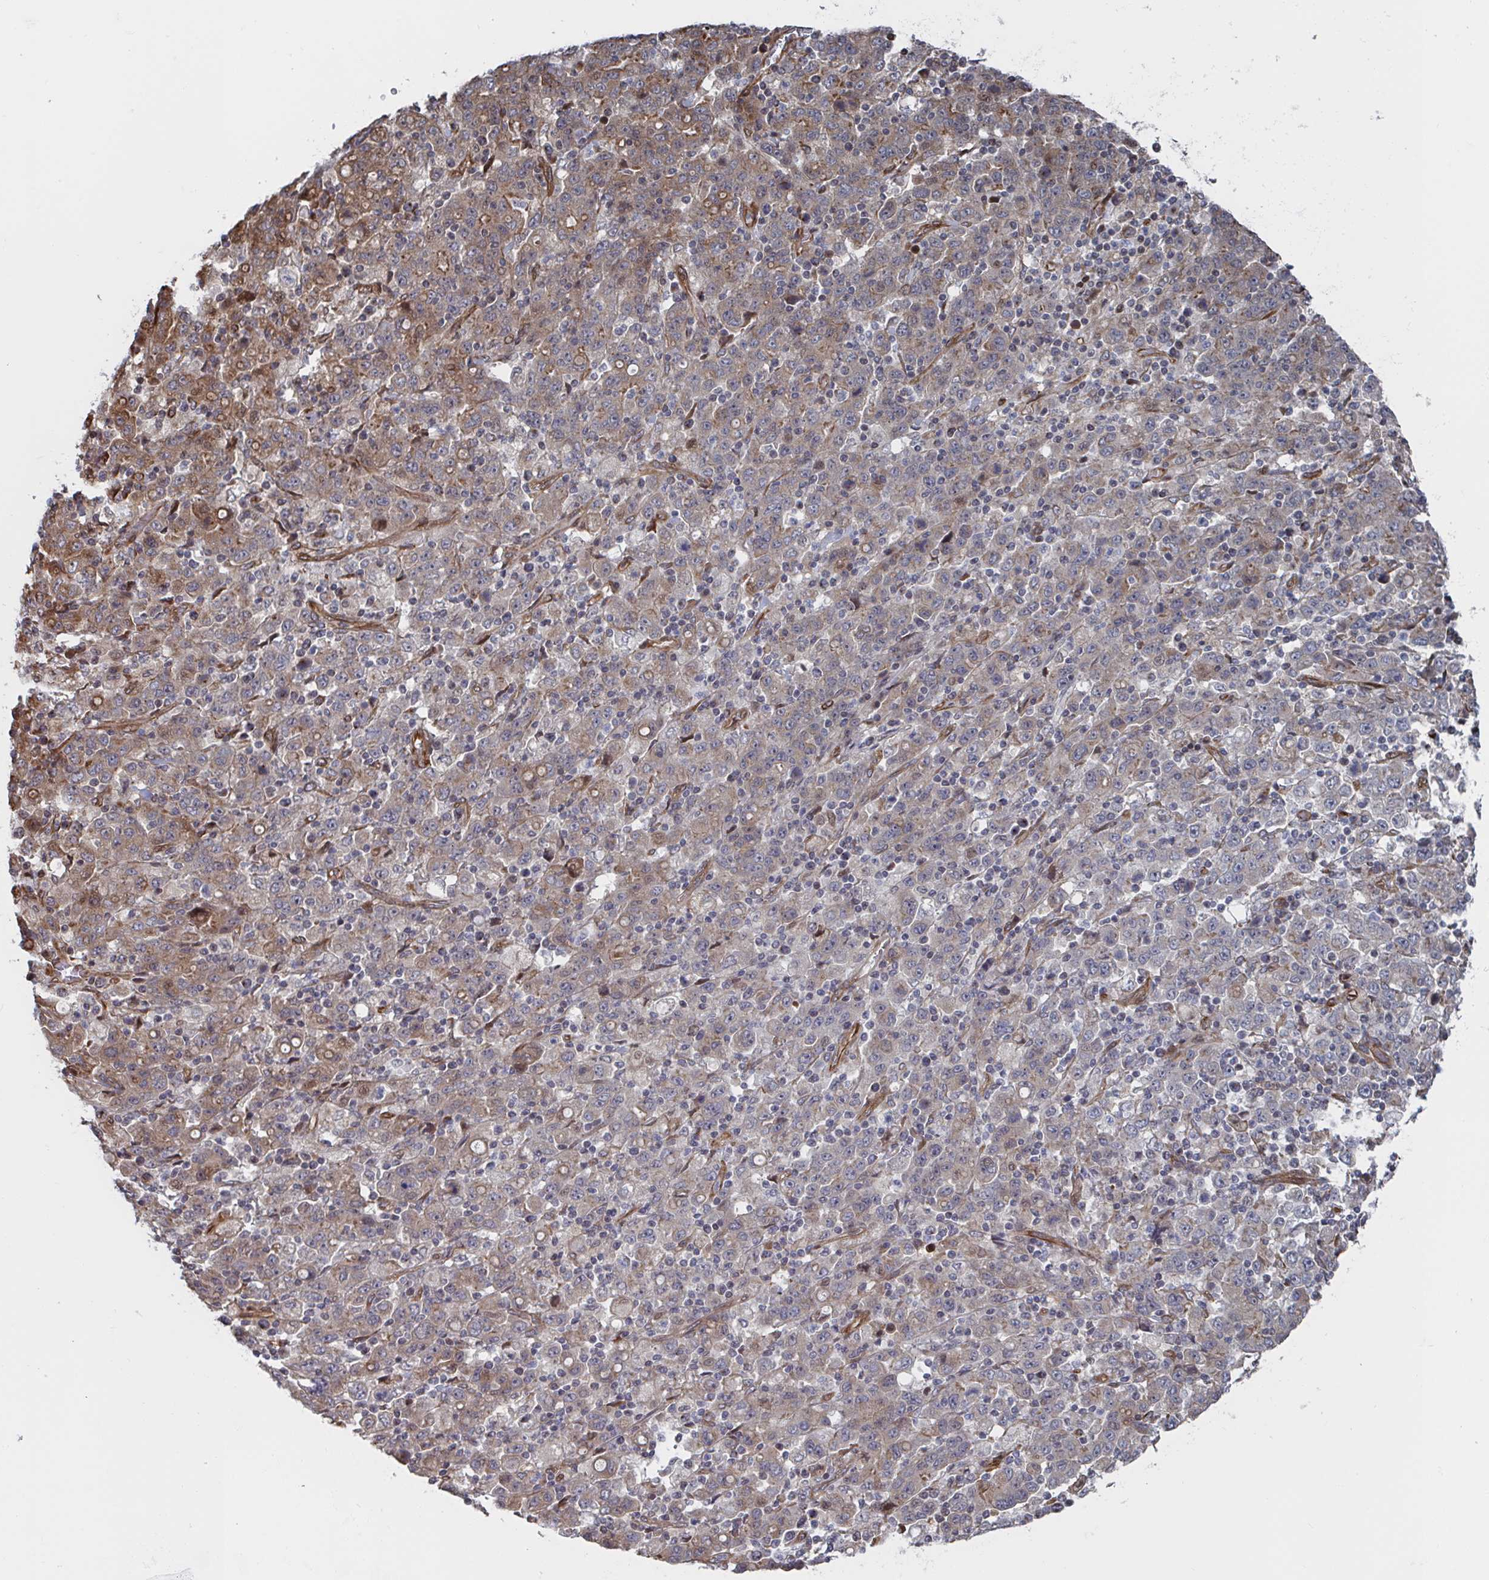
{"staining": {"intensity": "weak", "quantity": "25%-75%", "location": "cytoplasmic/membranous"}, "tissue": "stomach cancer", "cell_type": "Tumor cells", "image_type": "cancer", "snomed": [{"axis": "morphology", "description": "Adenocarcinoma, NOS"}, {"axis": "topography", "description": "Stomach, upper"}], "caption": "Immunohistochemical staining of human stomach cancer shows low levels of weak cytoplasmic/membranous staining in about 25%-75% of tumor cells. (IHC, brightfield microscopy, high magnification).", "gene": "DVL3", "patient": {"sex": "male", "age": 69}}